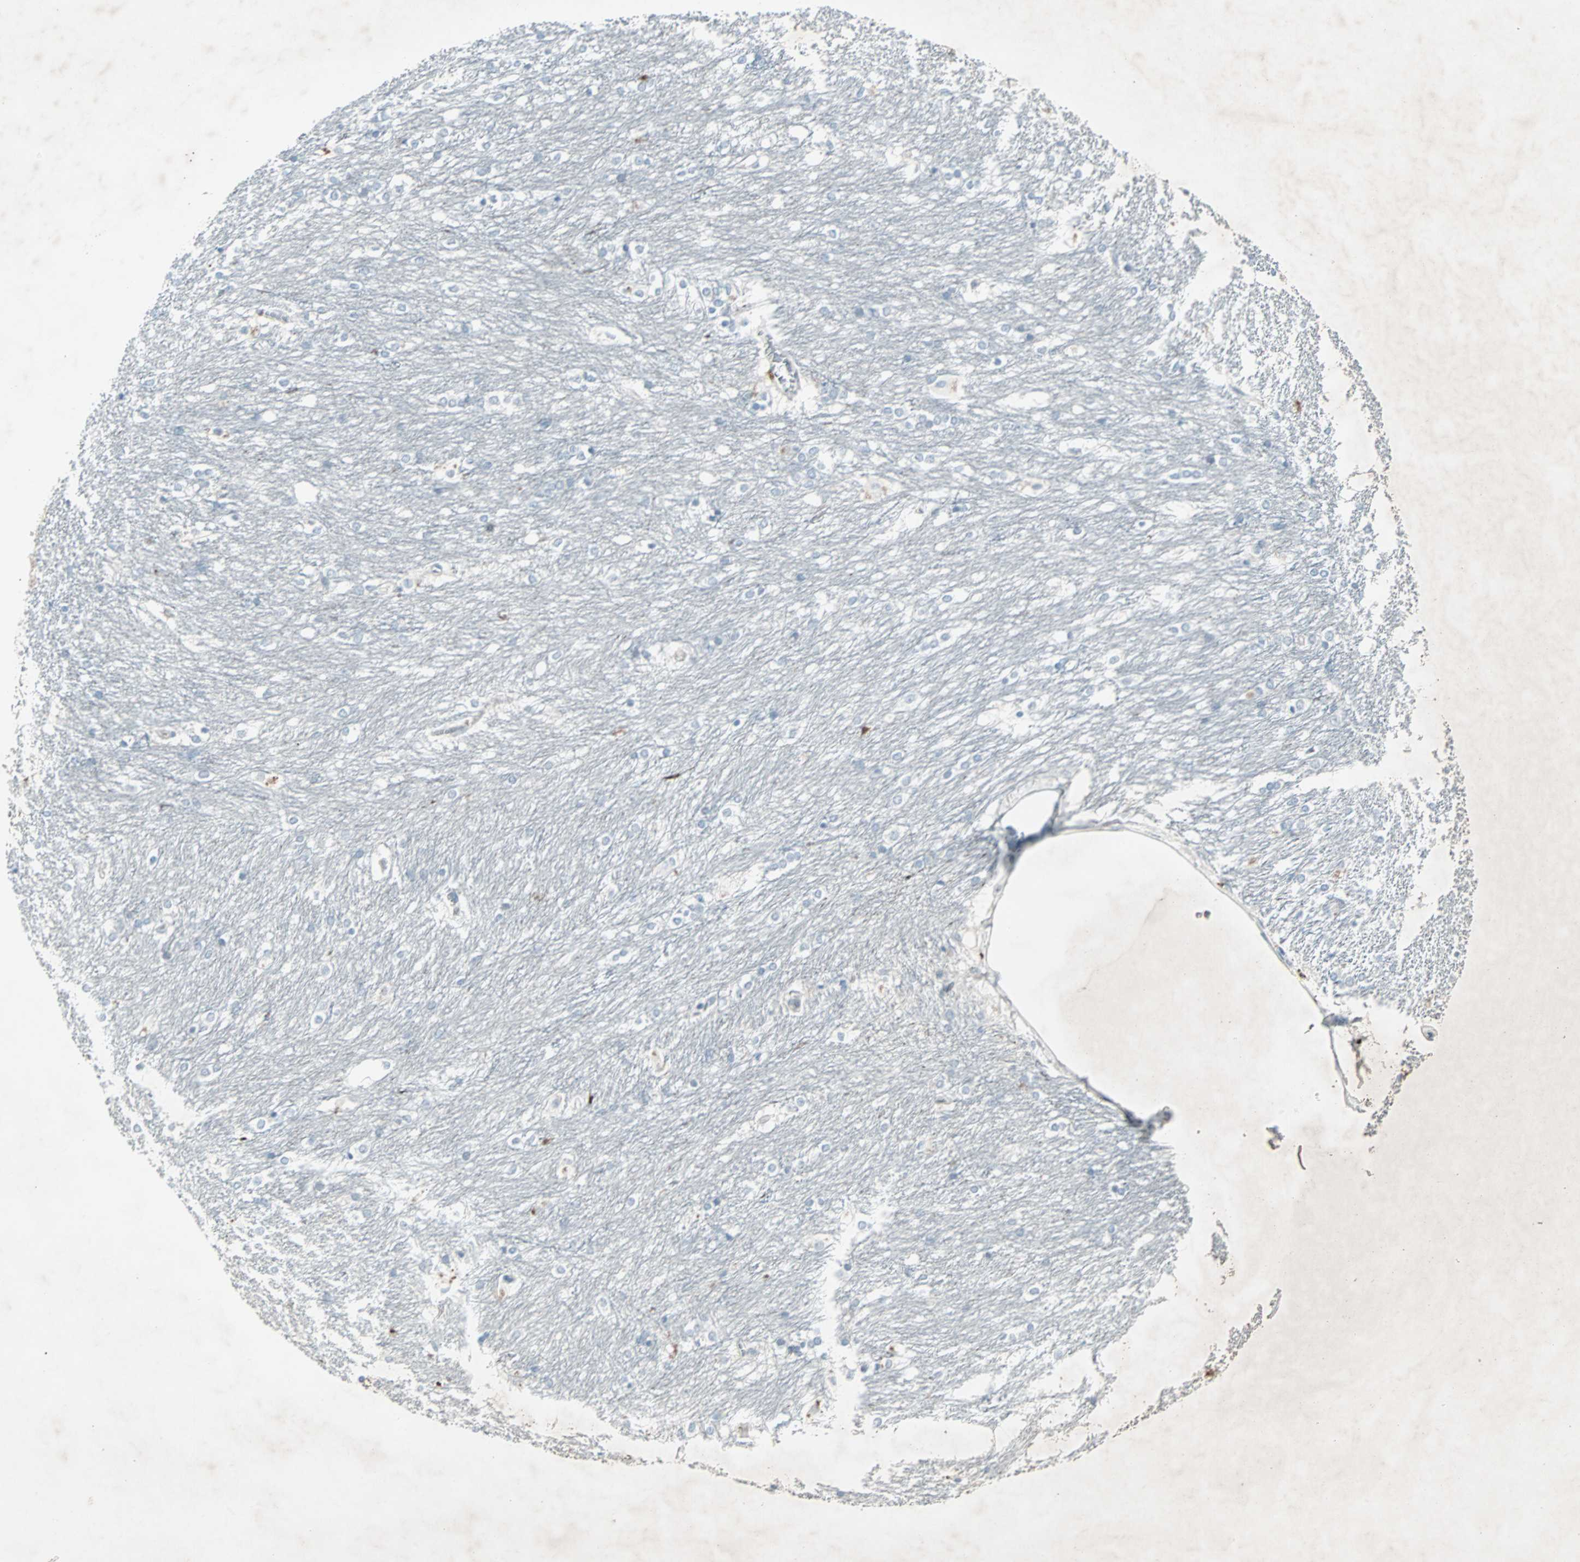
{"staining": {"intensity": "negative", "quantity": "none", "location": "none"}, "tissue": "caudate", "cell_type": "Glial cells", "image_type": "normal", "snomed": [{"axis": "morphology", "description": "Normal tissue, NOS"}, {"axis": "topography", "description": "Lateral ventricle wall"}], "caption": "An image of caudate stained for a protein demonstrates no brown staining in glial cells. The staining is performed using DAB brown chromogen with nuclei counter-stained in using hematoxylin.", "gene": "LANCL3", "patient": {"sex": "female", "age": 19}}